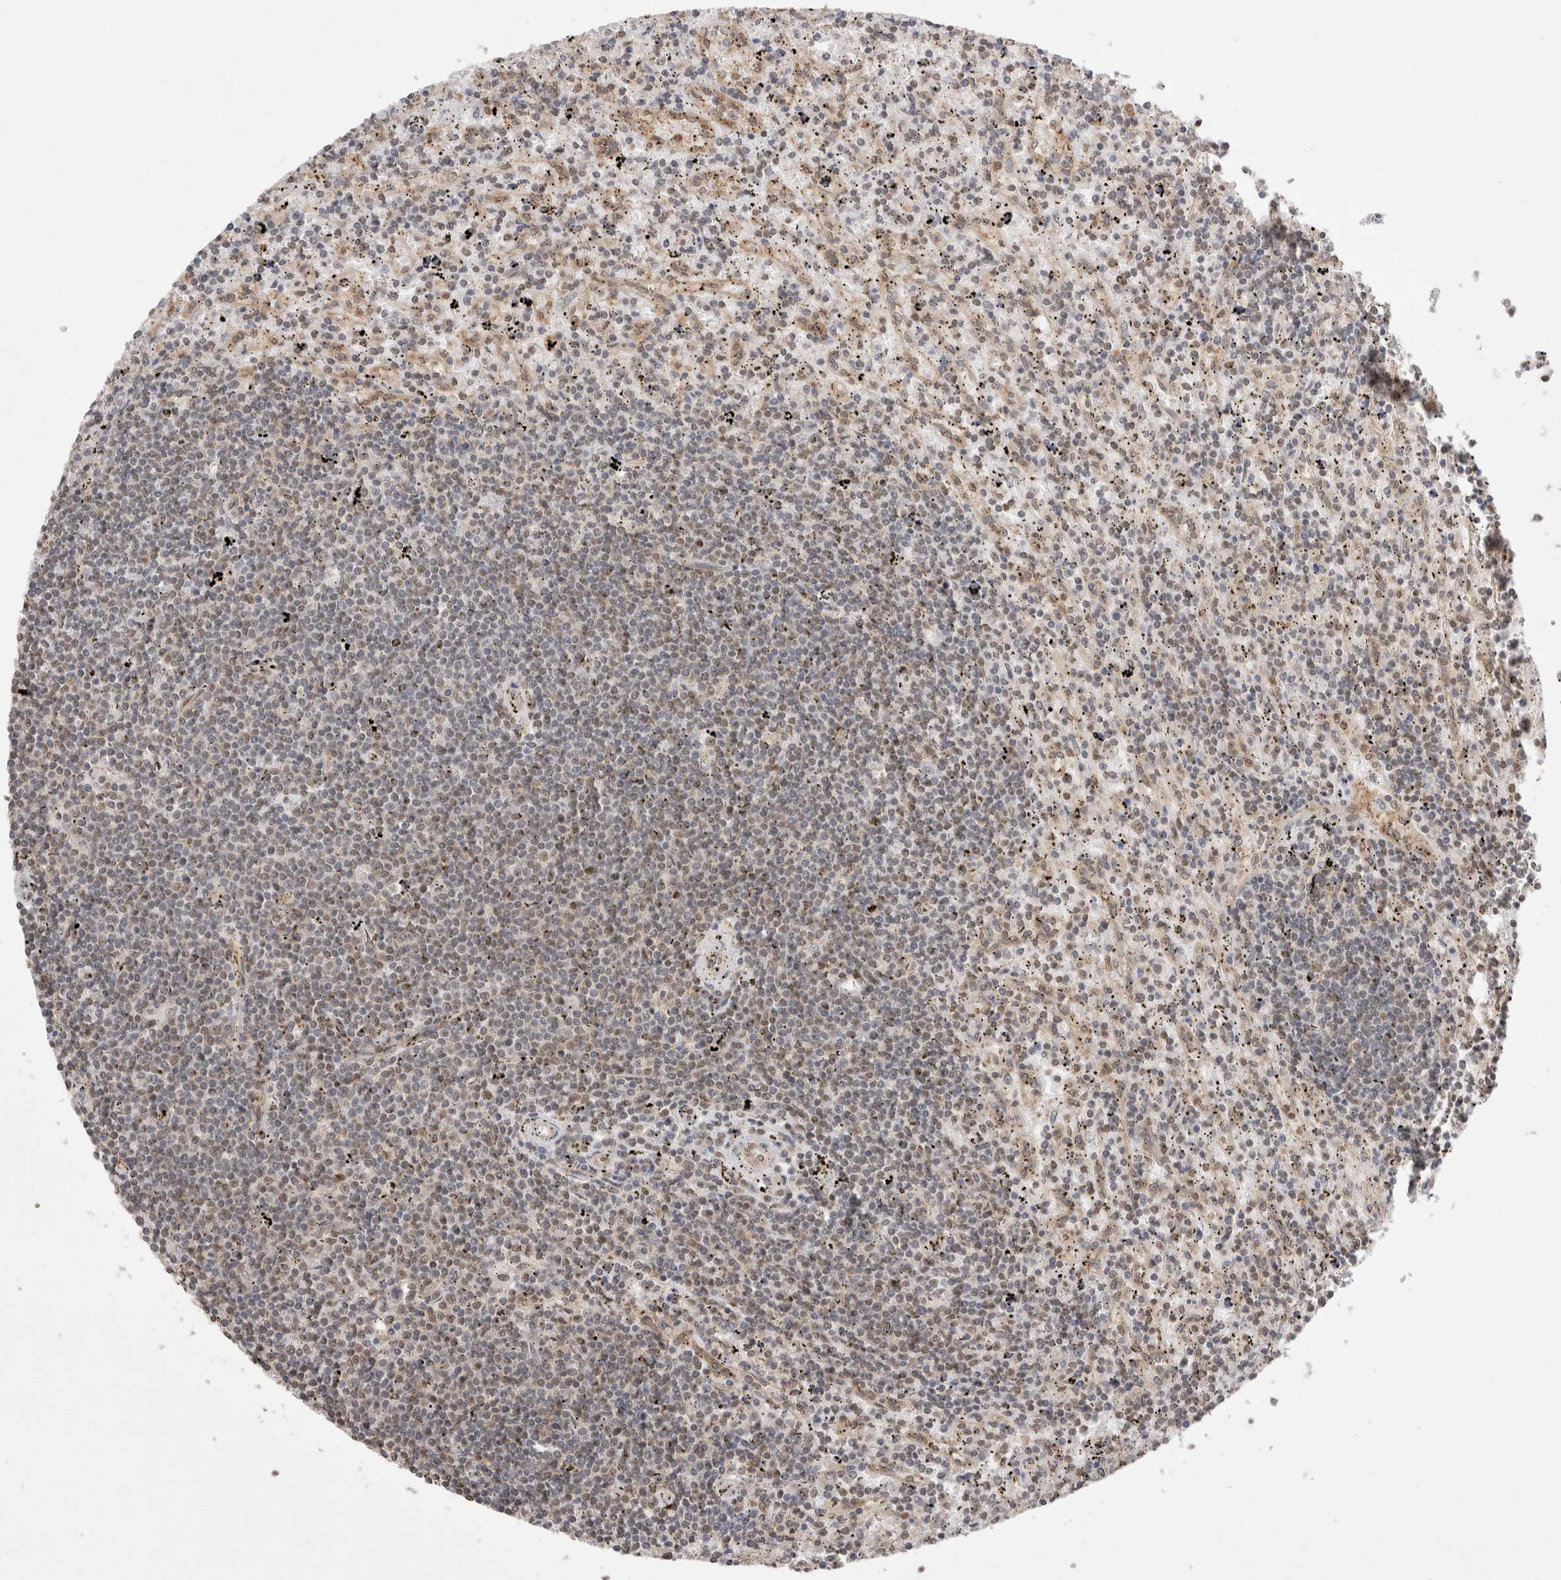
{"staining": {"intensity": "negative", "quantity": "none", "location": "none"}, "tissue": "lymphoma", "cell_type": "Tumor cells", "image_type": "cancer", "snomed": [{"axis": "morphology", "description": "Malignant lymphoma, non-Hodgkin's type, Low grade"}, {"axis": "topography", "description": "Spleen"}], "caption": "There is no significant positivity in tumor cells of low-grade malignant lymphoma, non-Hodgkin's type. Nuclei are stained in blue.", "gene": "WIPF2", "patient": {"sex": "male", "age": 76}}